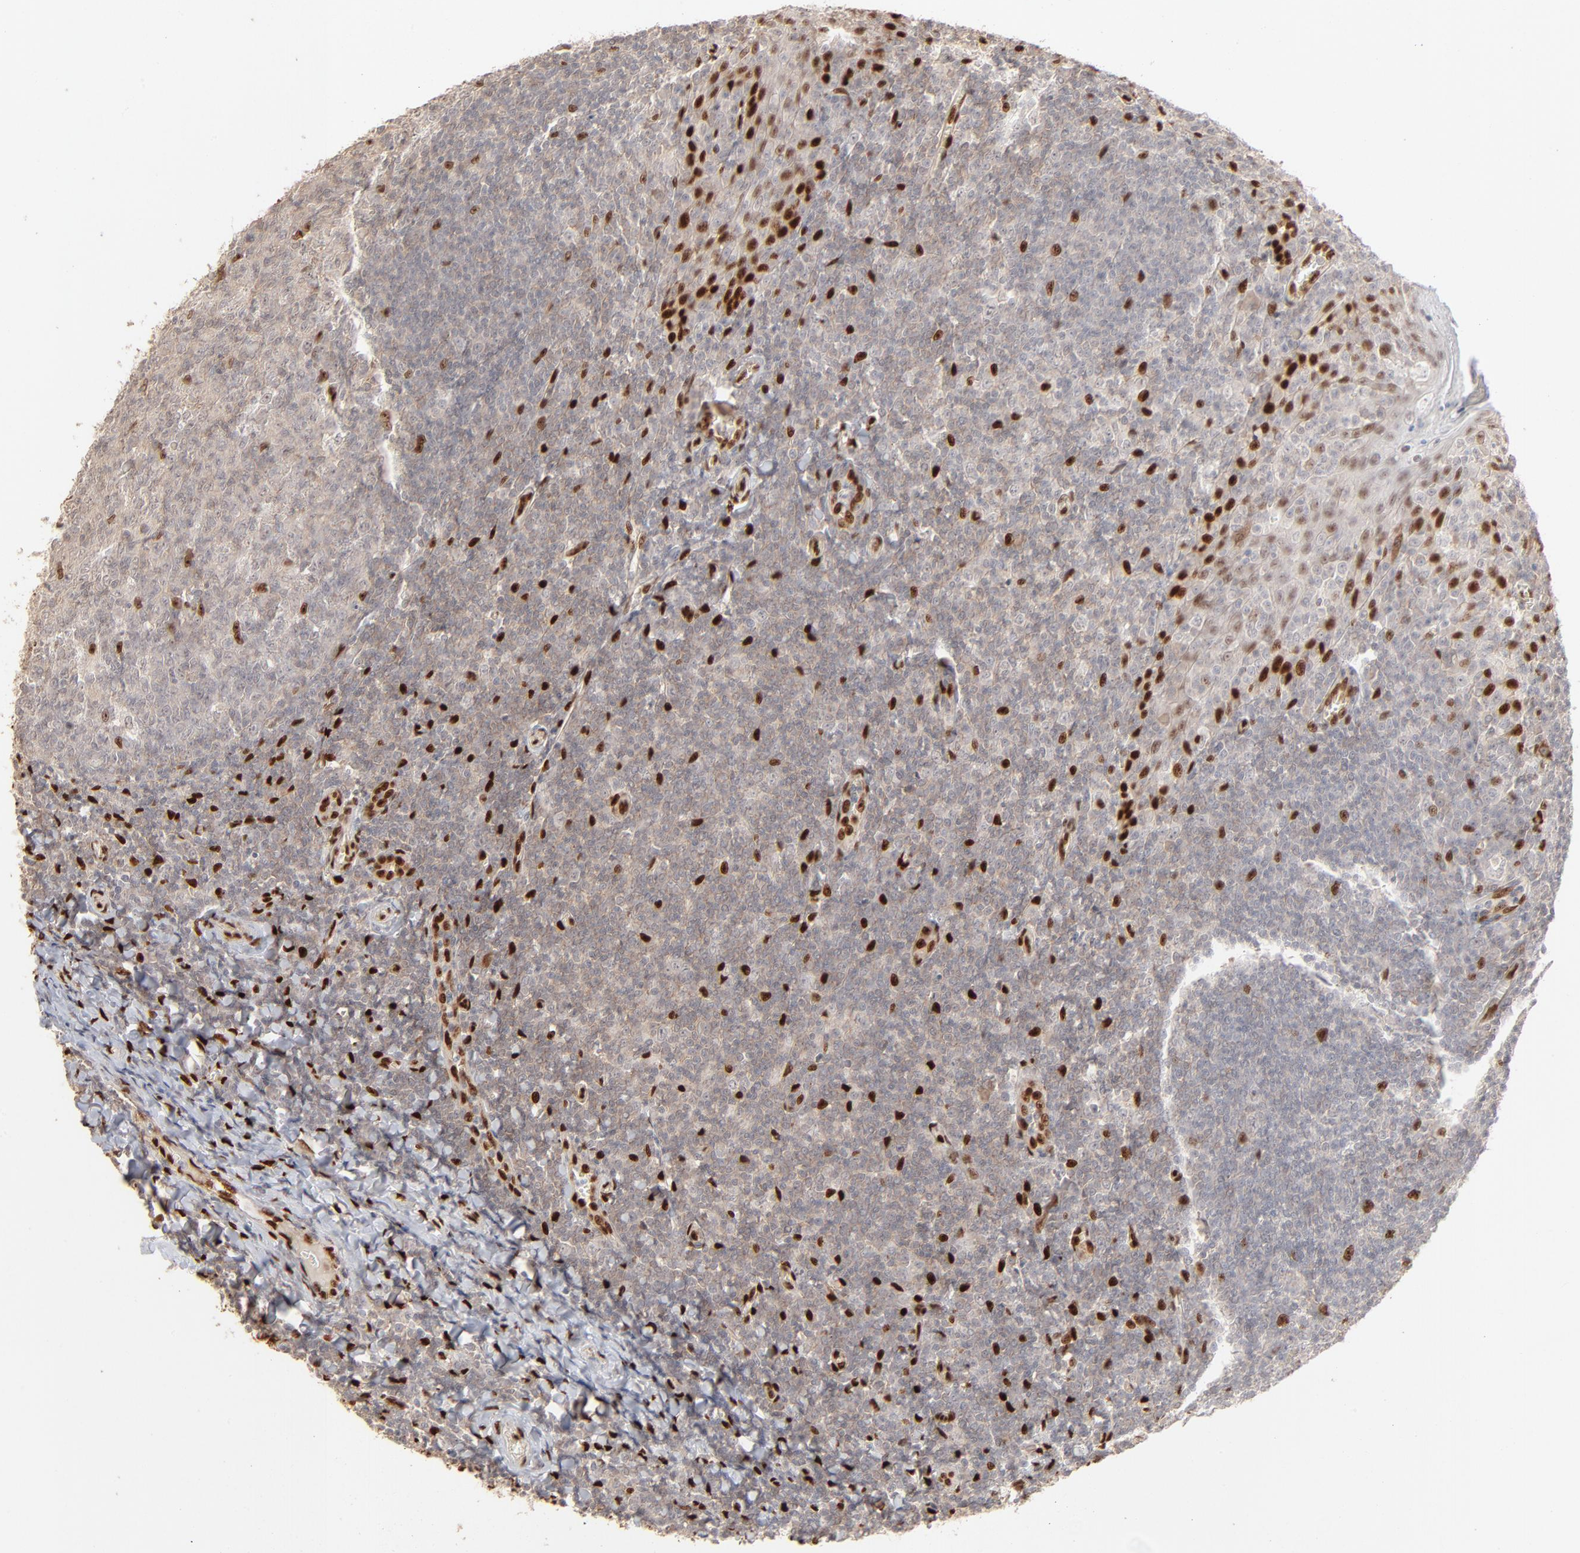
{"staining": {"intensity": "strong", "quantity": "<25%", "location": "nuclear"}, "tissue": "tonsil", "cell_type": "Germinal center cells", "image_type": "normal", "snomed": [{"axis": "morphology", "description": "Normal tissue, NOS"}, {"axis": "topography", "description": "Tonsil"}], "caption": "DAB immunohistochemical staining of normal tonsil reveals strong nuclear protein staining in about <25% of germinal center cells. (DAB IHC, brown staining for protein, blue staining for nuclei).", "gene": "NFIB", "patient": {"sex": "male", "age": 31}}